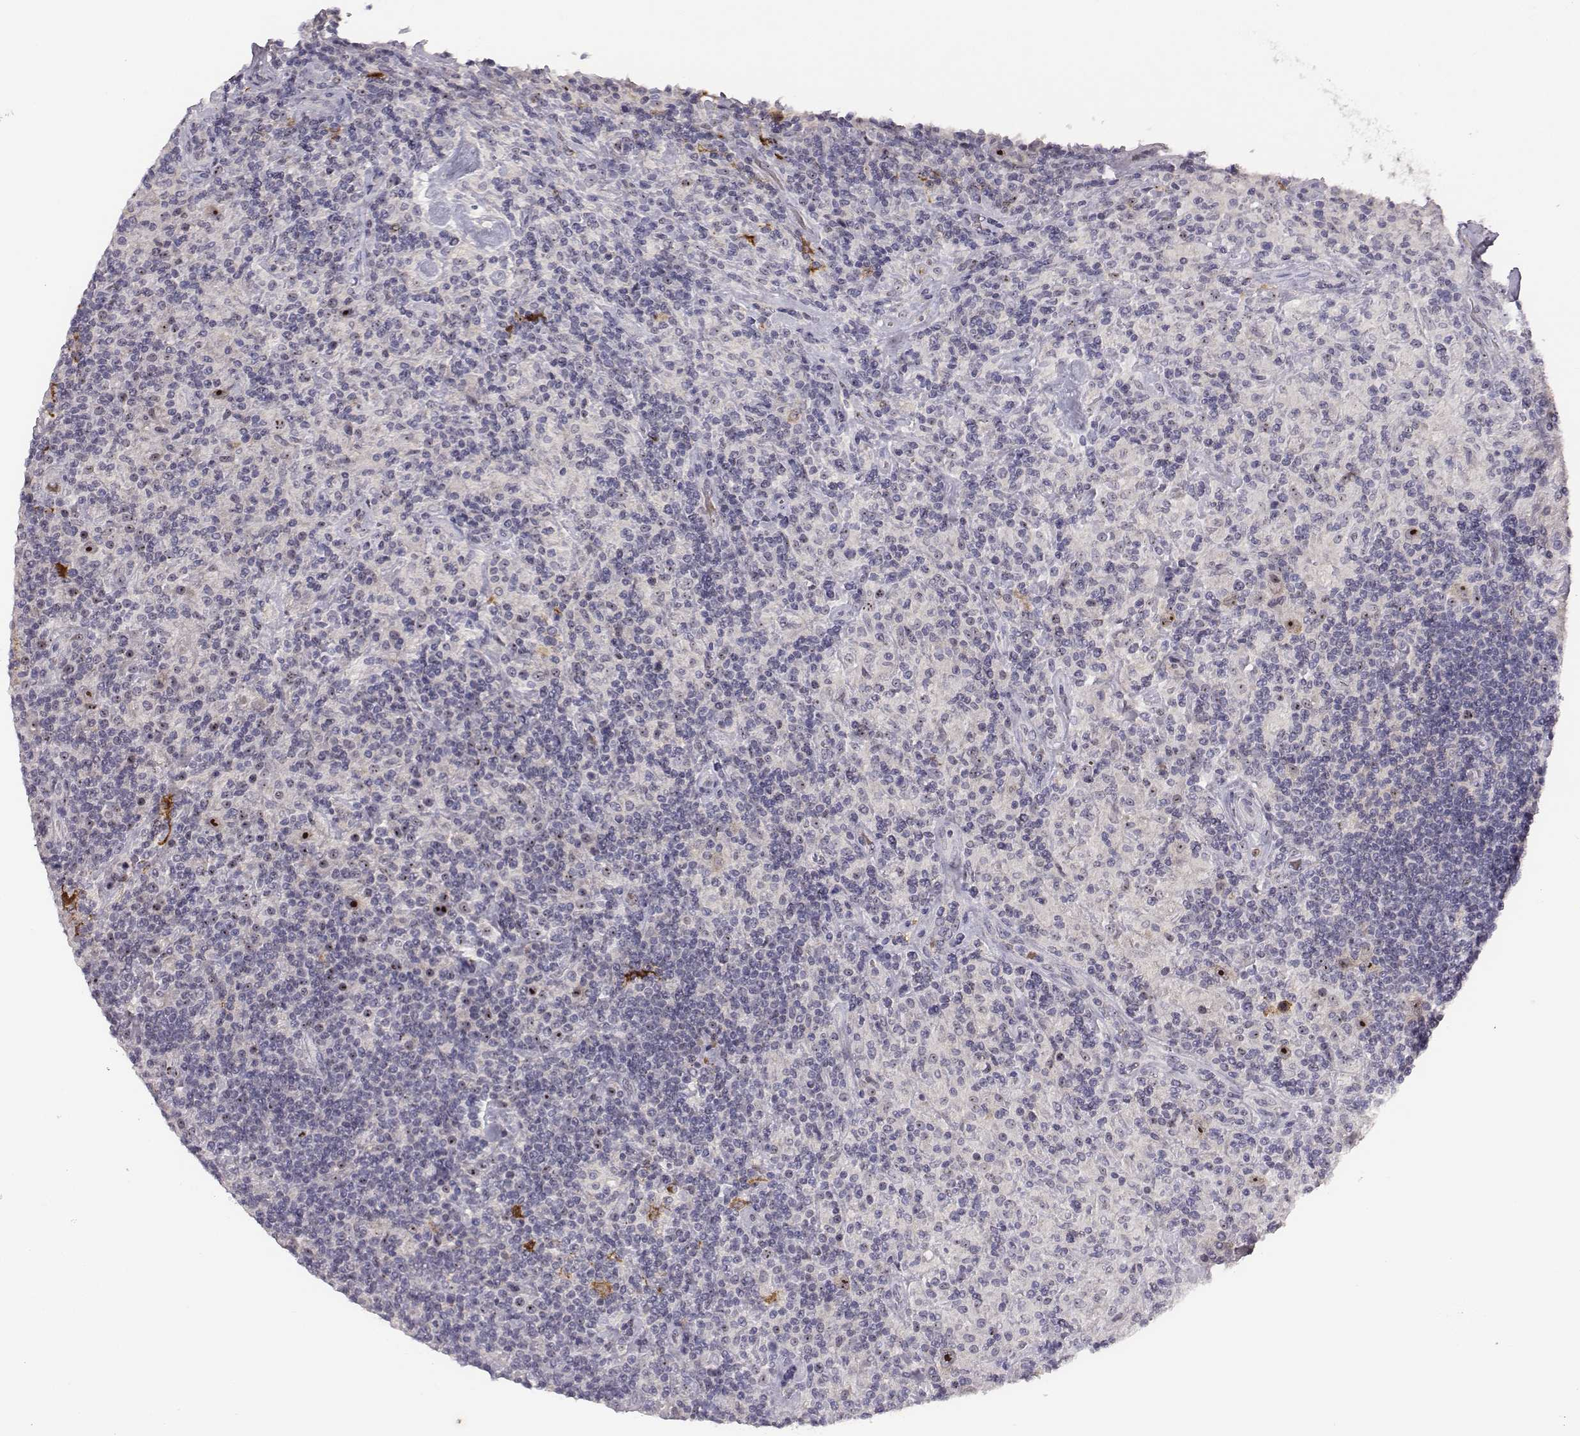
{"staining": {"intensity": "strong", "quantity": ">75%", "location": "nuclear"}, "tissue": "lymphoma", "cell_type": "Tumor cells", "image_type": "cancer", "snomed": [{"axis": "morphology", "description": "Hodgkin's disease, NOS"}, {"axis": "topography", "description": "Lymph node"}], "caption": "An IHC image of neoplastic tissue is shown. Protein staining in brown highlights strong nuclear positivity in lymphoma within tumor cells.", "gene": "NIFK", "patient": {"sex": "male", "age": 70}}